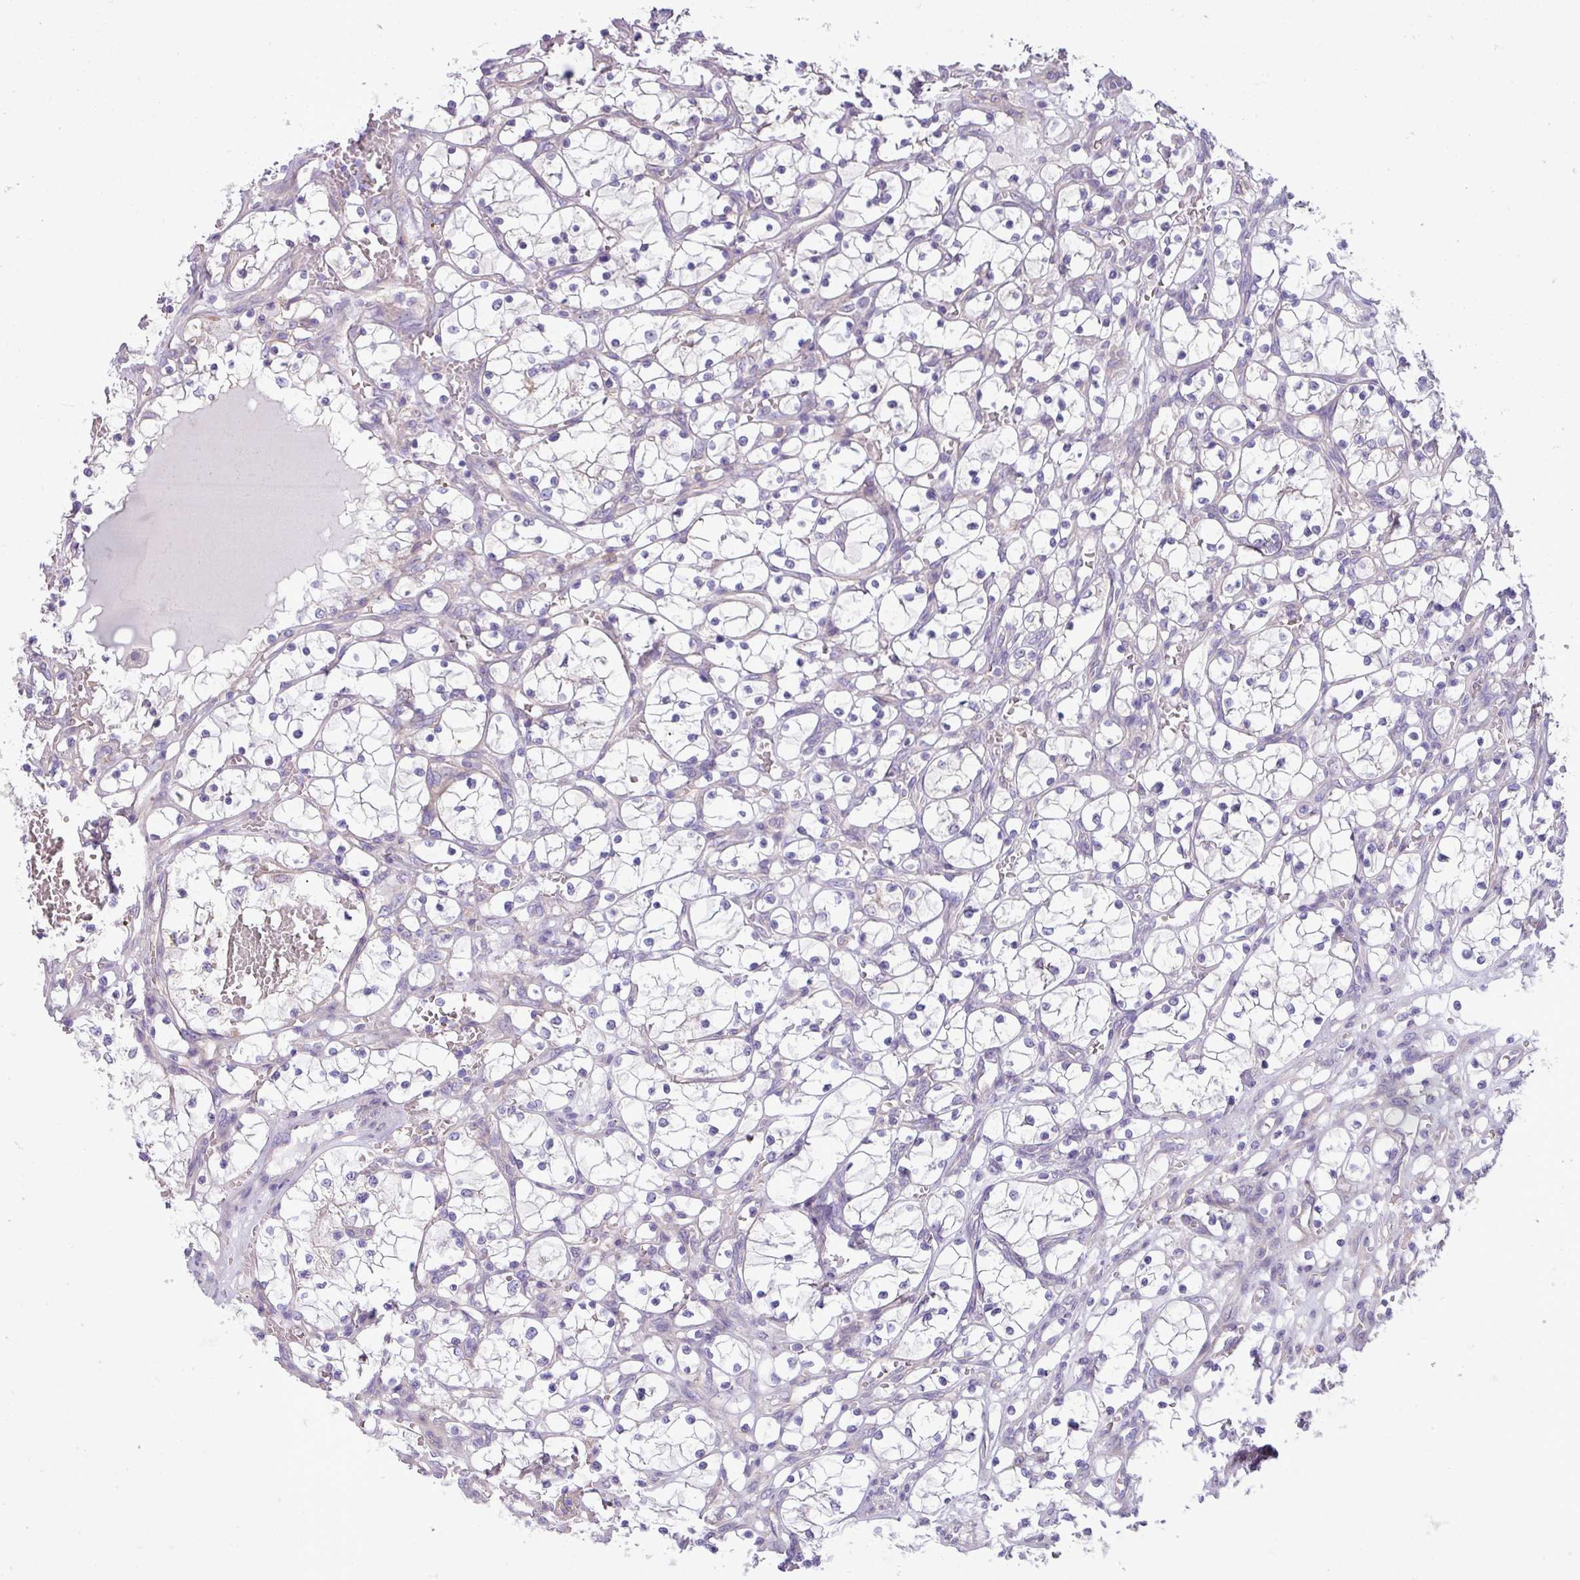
{"staining": {"intensity": "negative", "quantity": "none", "location": "none"}, "tissue": "renal cancer", "cell_type": "Tumor cells", "image_type": "cancer", "snomed": [{"axis": "morphology", "description": "Adenocarcinoma, NOS"}, {"axis": "topography", "description": "Kidney"}], "caption": "The photomicrograph demonstrates no staining of tumor cells in renal cancer. (DAB IHC with hematoxylin counter stain).", "gene": "KIRREL3", "patient": {"sex": "female", "age": 69}}